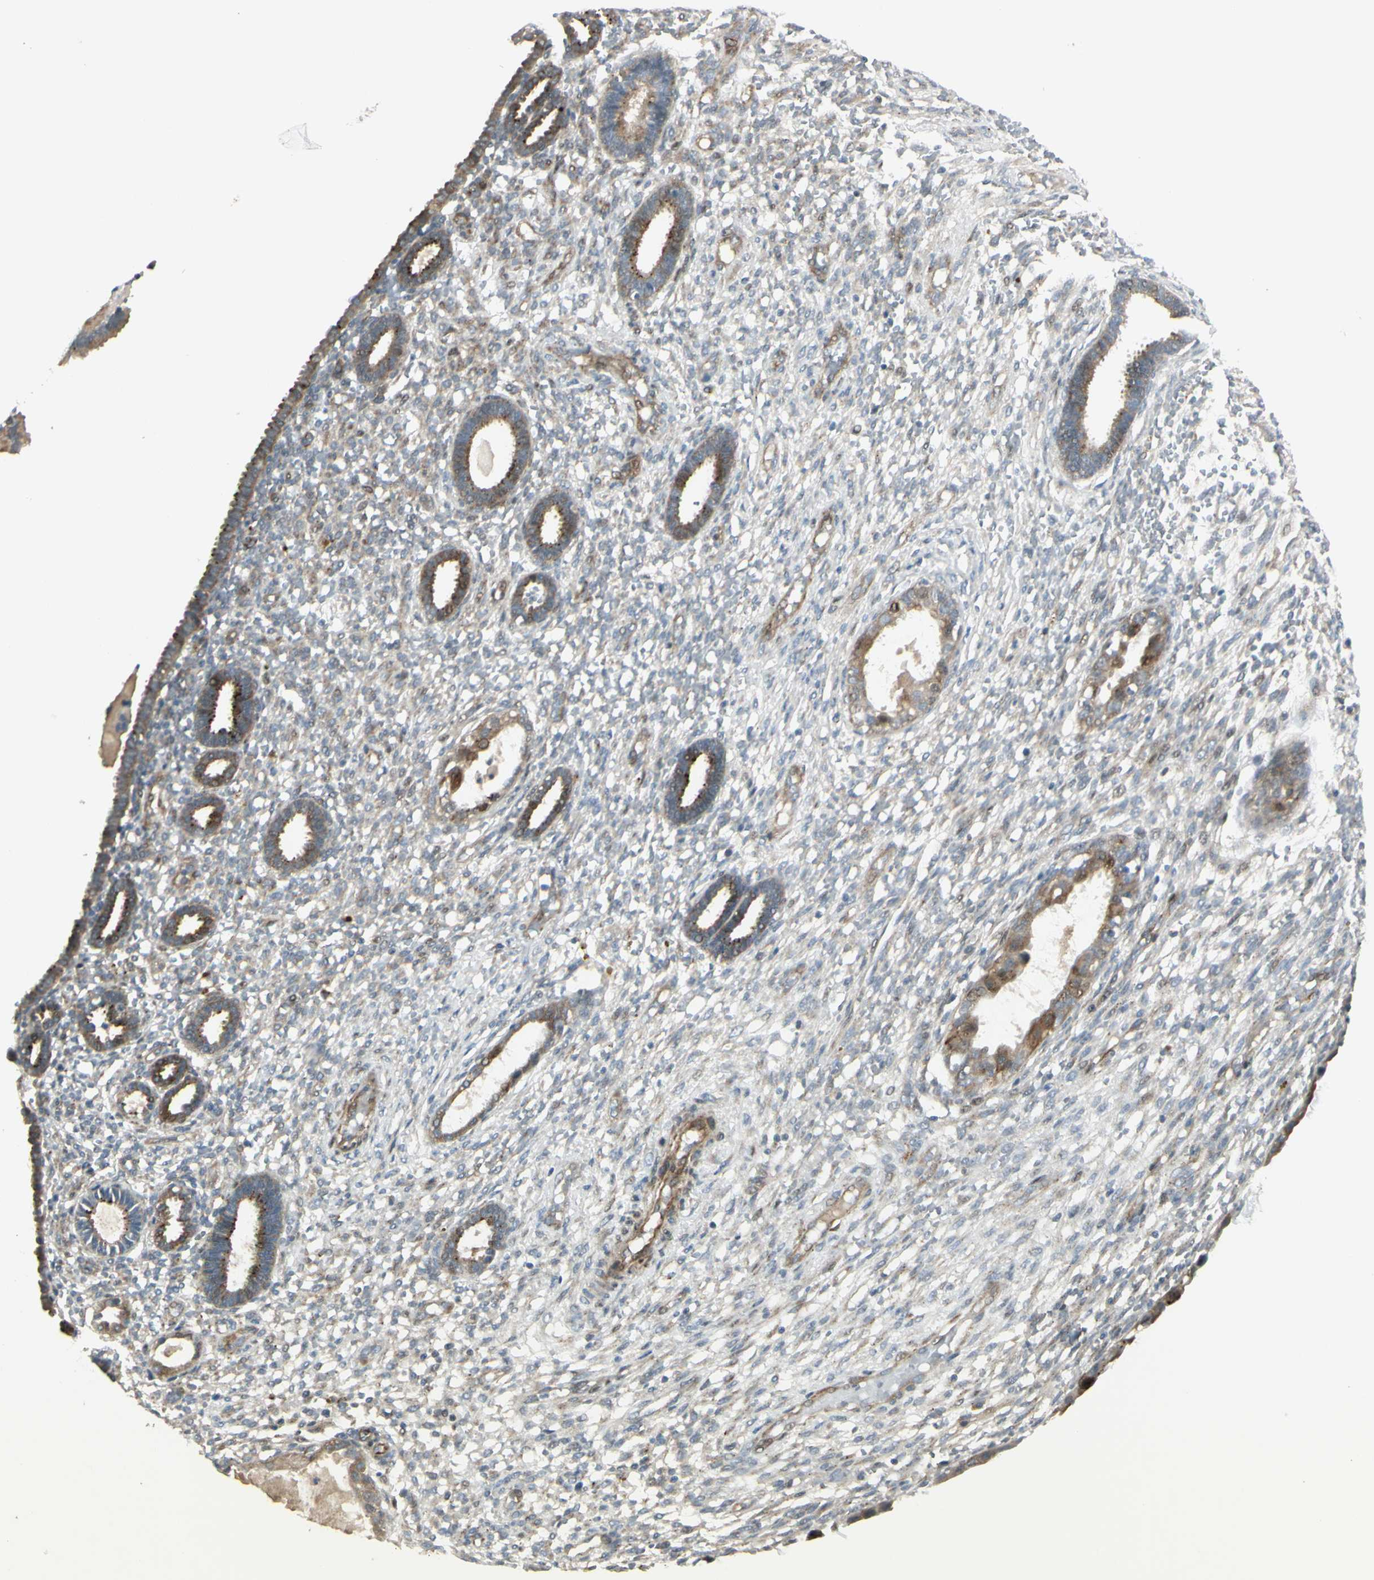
{"staining": {"intensity": "weak", "quantity": "<25%", "location": "cytoplasmic/membranous"}, "tissue": "endometrium", "cell_type": "Cells in endometrial stroma", "image_type": "normal", "snomed": [{"axis": "morphology", "description": "Normal tissue, NOS"}, {"axis": "topography", "description": "Endometrium"}], "caption": "IHC image of normal endometrium: endometrium stained with DAB exhibits no significant protein positivity in cells in endometrial stroma.", "gene": "NDFIP1", "patient": {"sex": "female", "age": 61}}